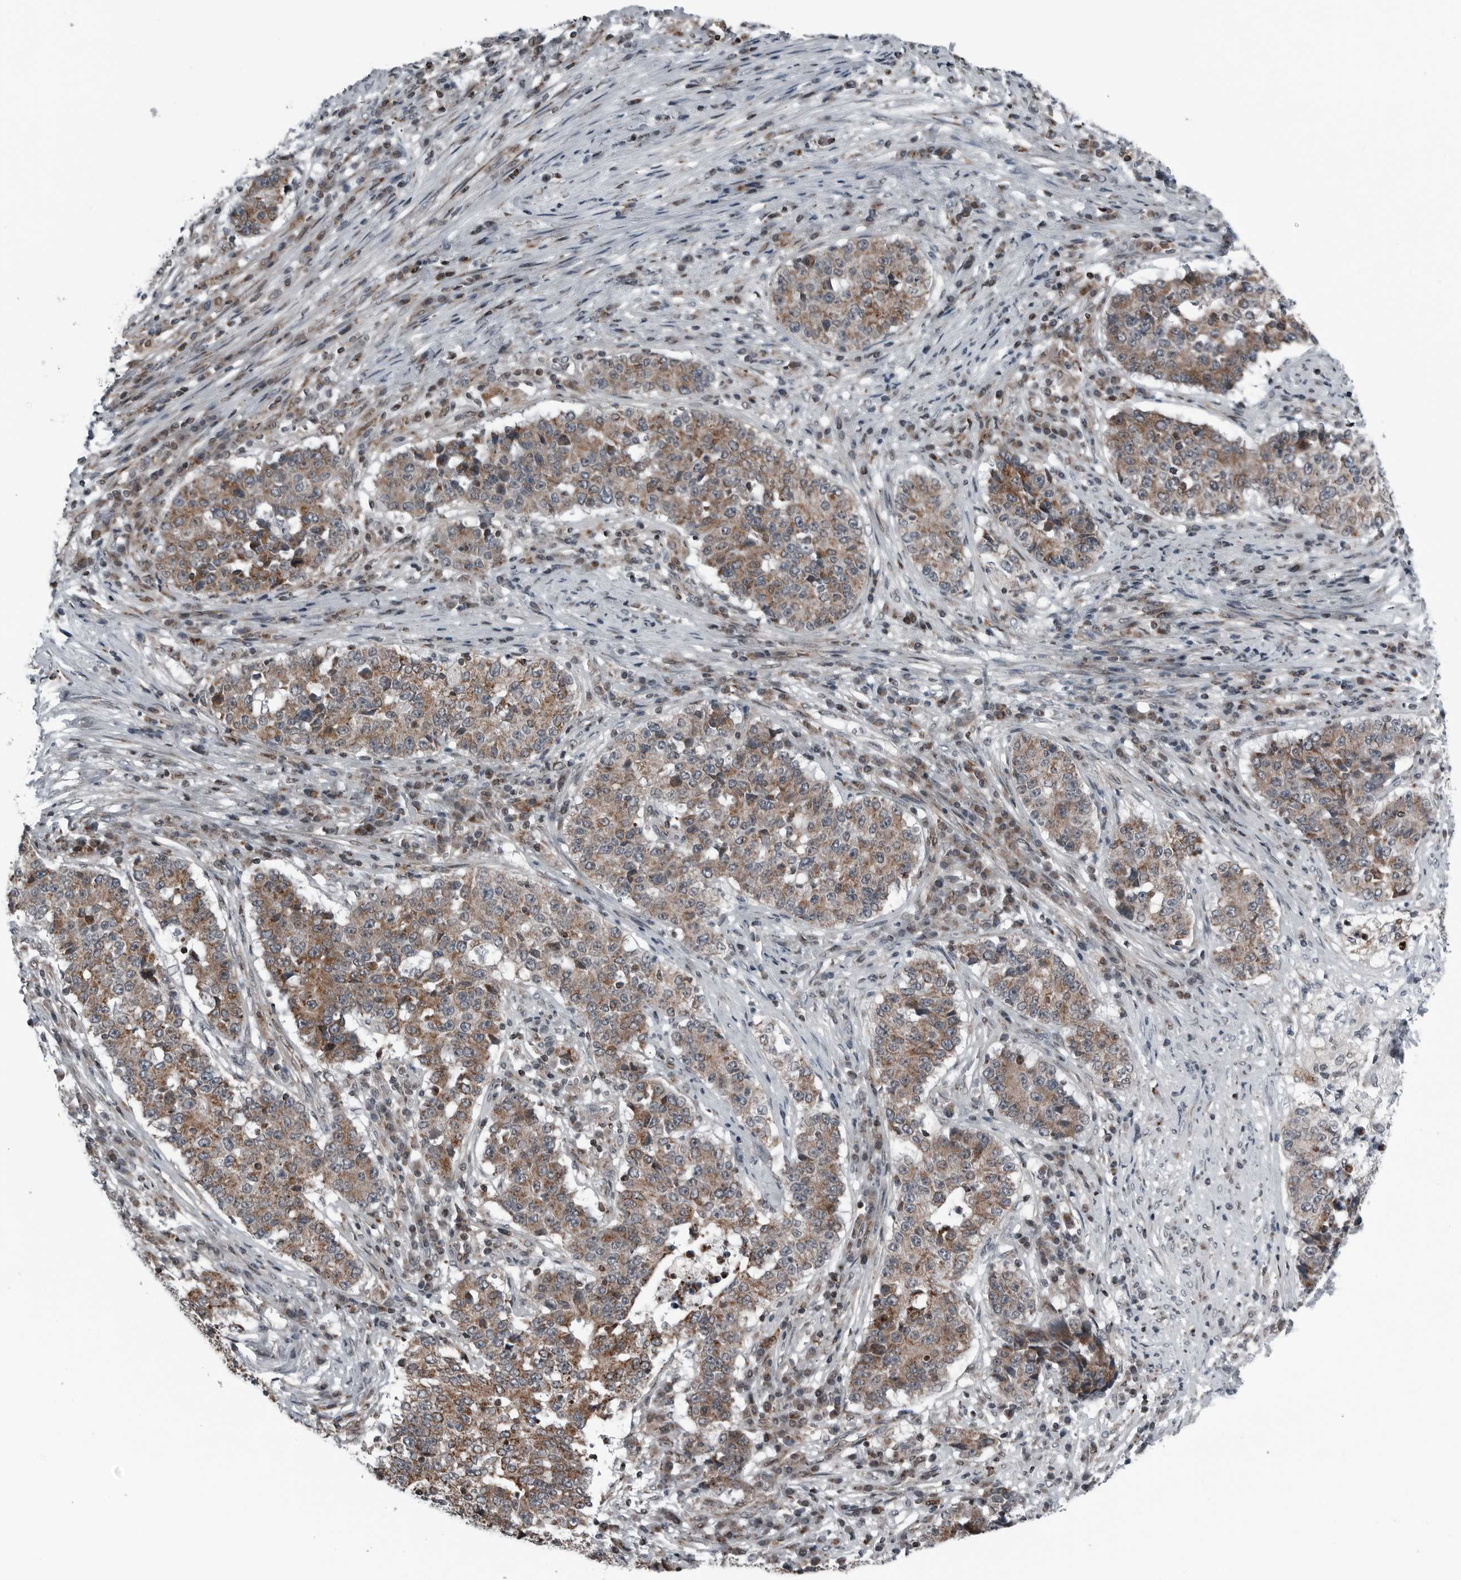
{"staining": {"intensity": "moderate", "quantity": ">75%", "location": "cytoplasmic/membranous"}, "tissue": "stomach cancer", "cell_type": "Tumor cells", "image_type": "cancer", "snomed": [{"axis": "morphology", "description": "Adenocarcinoma, NOS"}, {"axis": "topography", "description": "Stomach"}], "caption": "A high-resolution micrograph shows immunohistochemistry (IHC) staining of stomach cancer (adenocarcinoma), which shows moderate cytoplasmic/membranous positivity in about >75% of tumor cells. The staining is performed using DAB (3,3'-diaminobenzidine) brown chromogen to label protein expression. The nuclei are counter-stained blue using hematoxylin.", "gene": "GAK", "patient": {"sex": "male", "age": 59}}